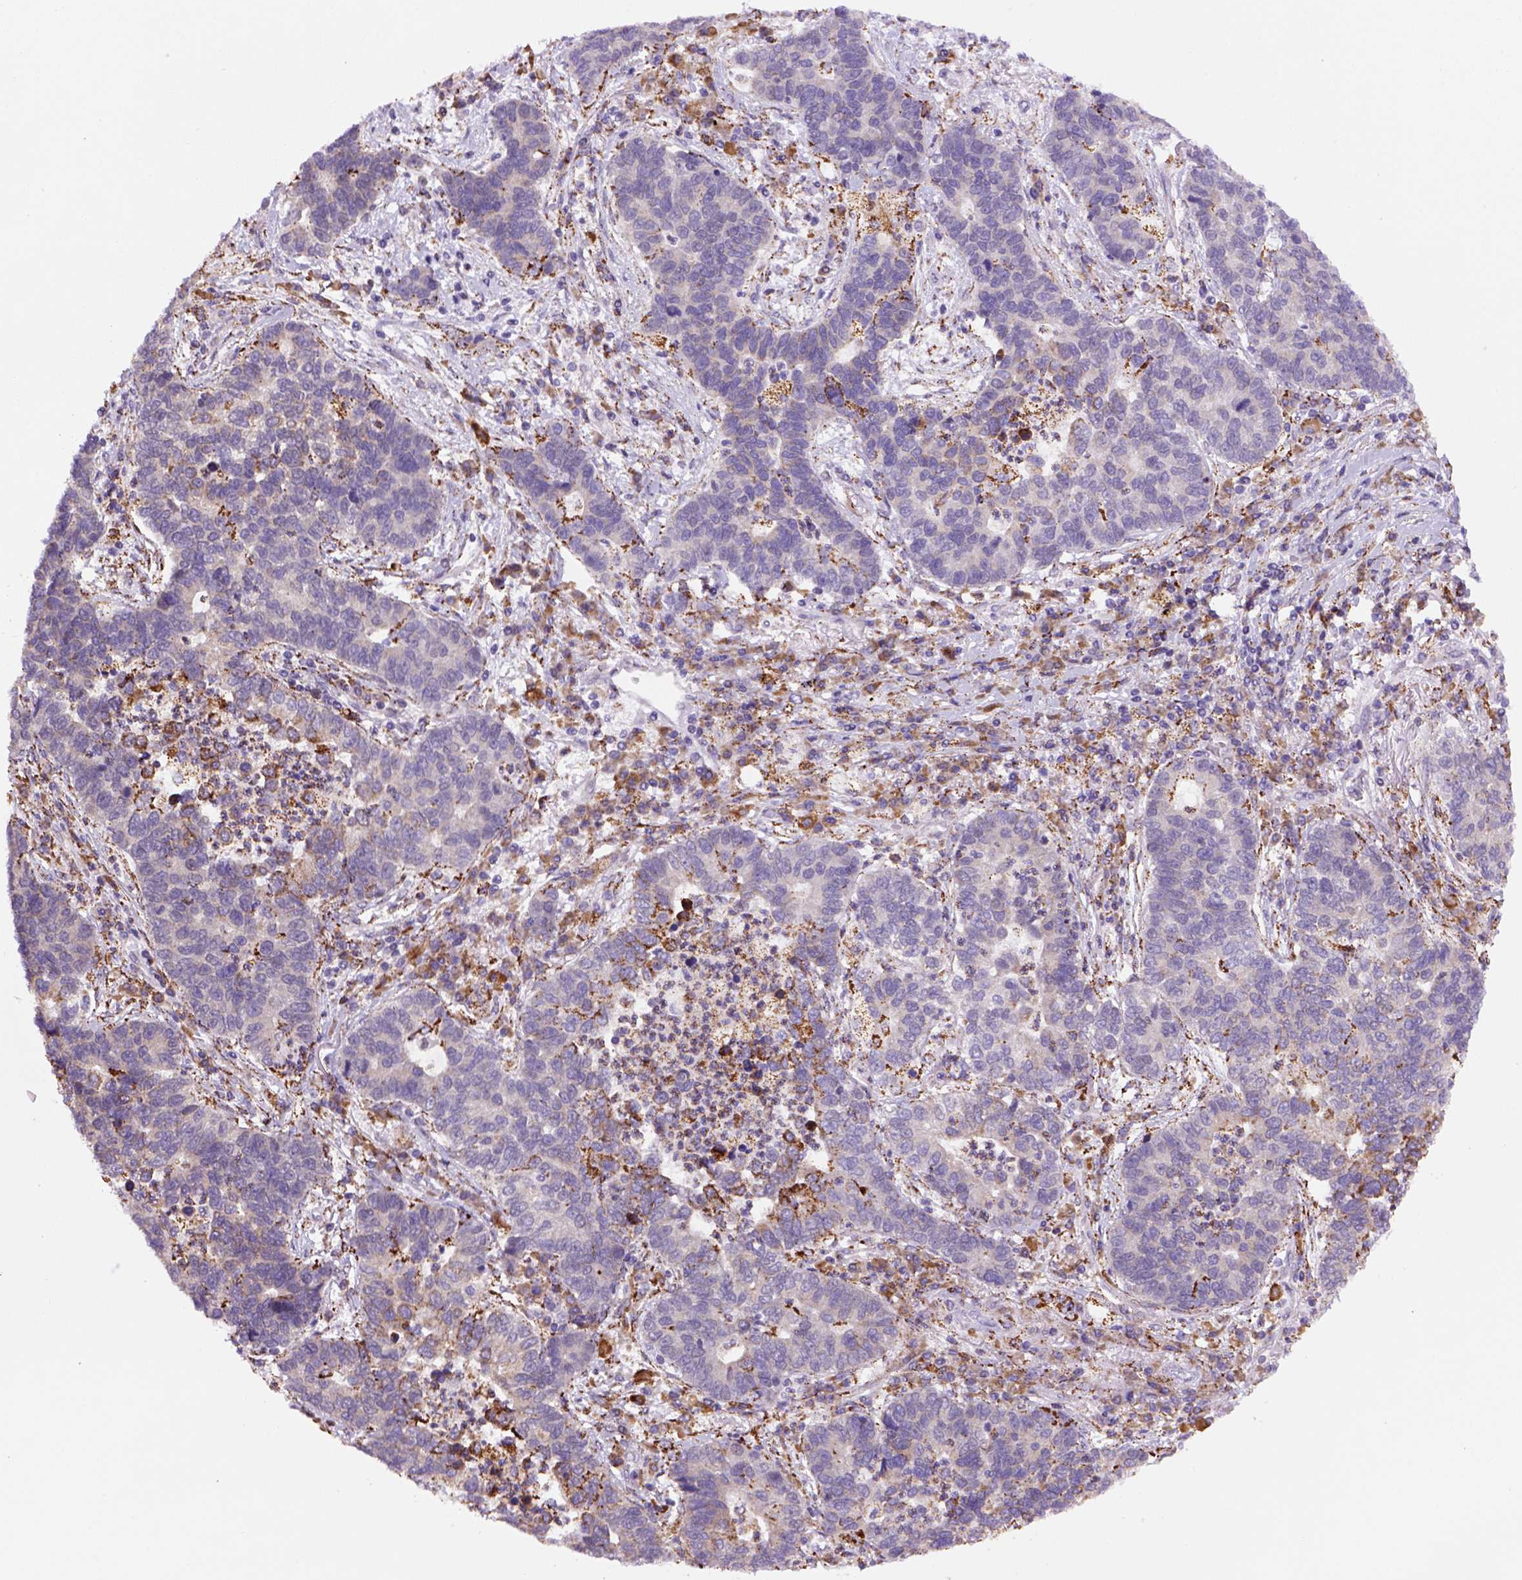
{"staining": {"intensity": "moderate", "quantity": "<25%", "location": "cytoplasmic/membranous"}, "tissue": "lung cancer", "cell_type": "Tumor cells", "image_type": "cancer", "snomed": [{"axis": "morphology", "description": "Adenocarcinoma, NOS"}, {"axis": "topography", "description": "Lung"}], "caption": "An image showing moderate cytoplasmic/membranous expression in approximately <25% of tumor cells in adenocarcinoma (lung), as visualized by brown immunohistochemical staining.", "gene": "FZD7", "patient": {"sex": "female", "age": 57}}